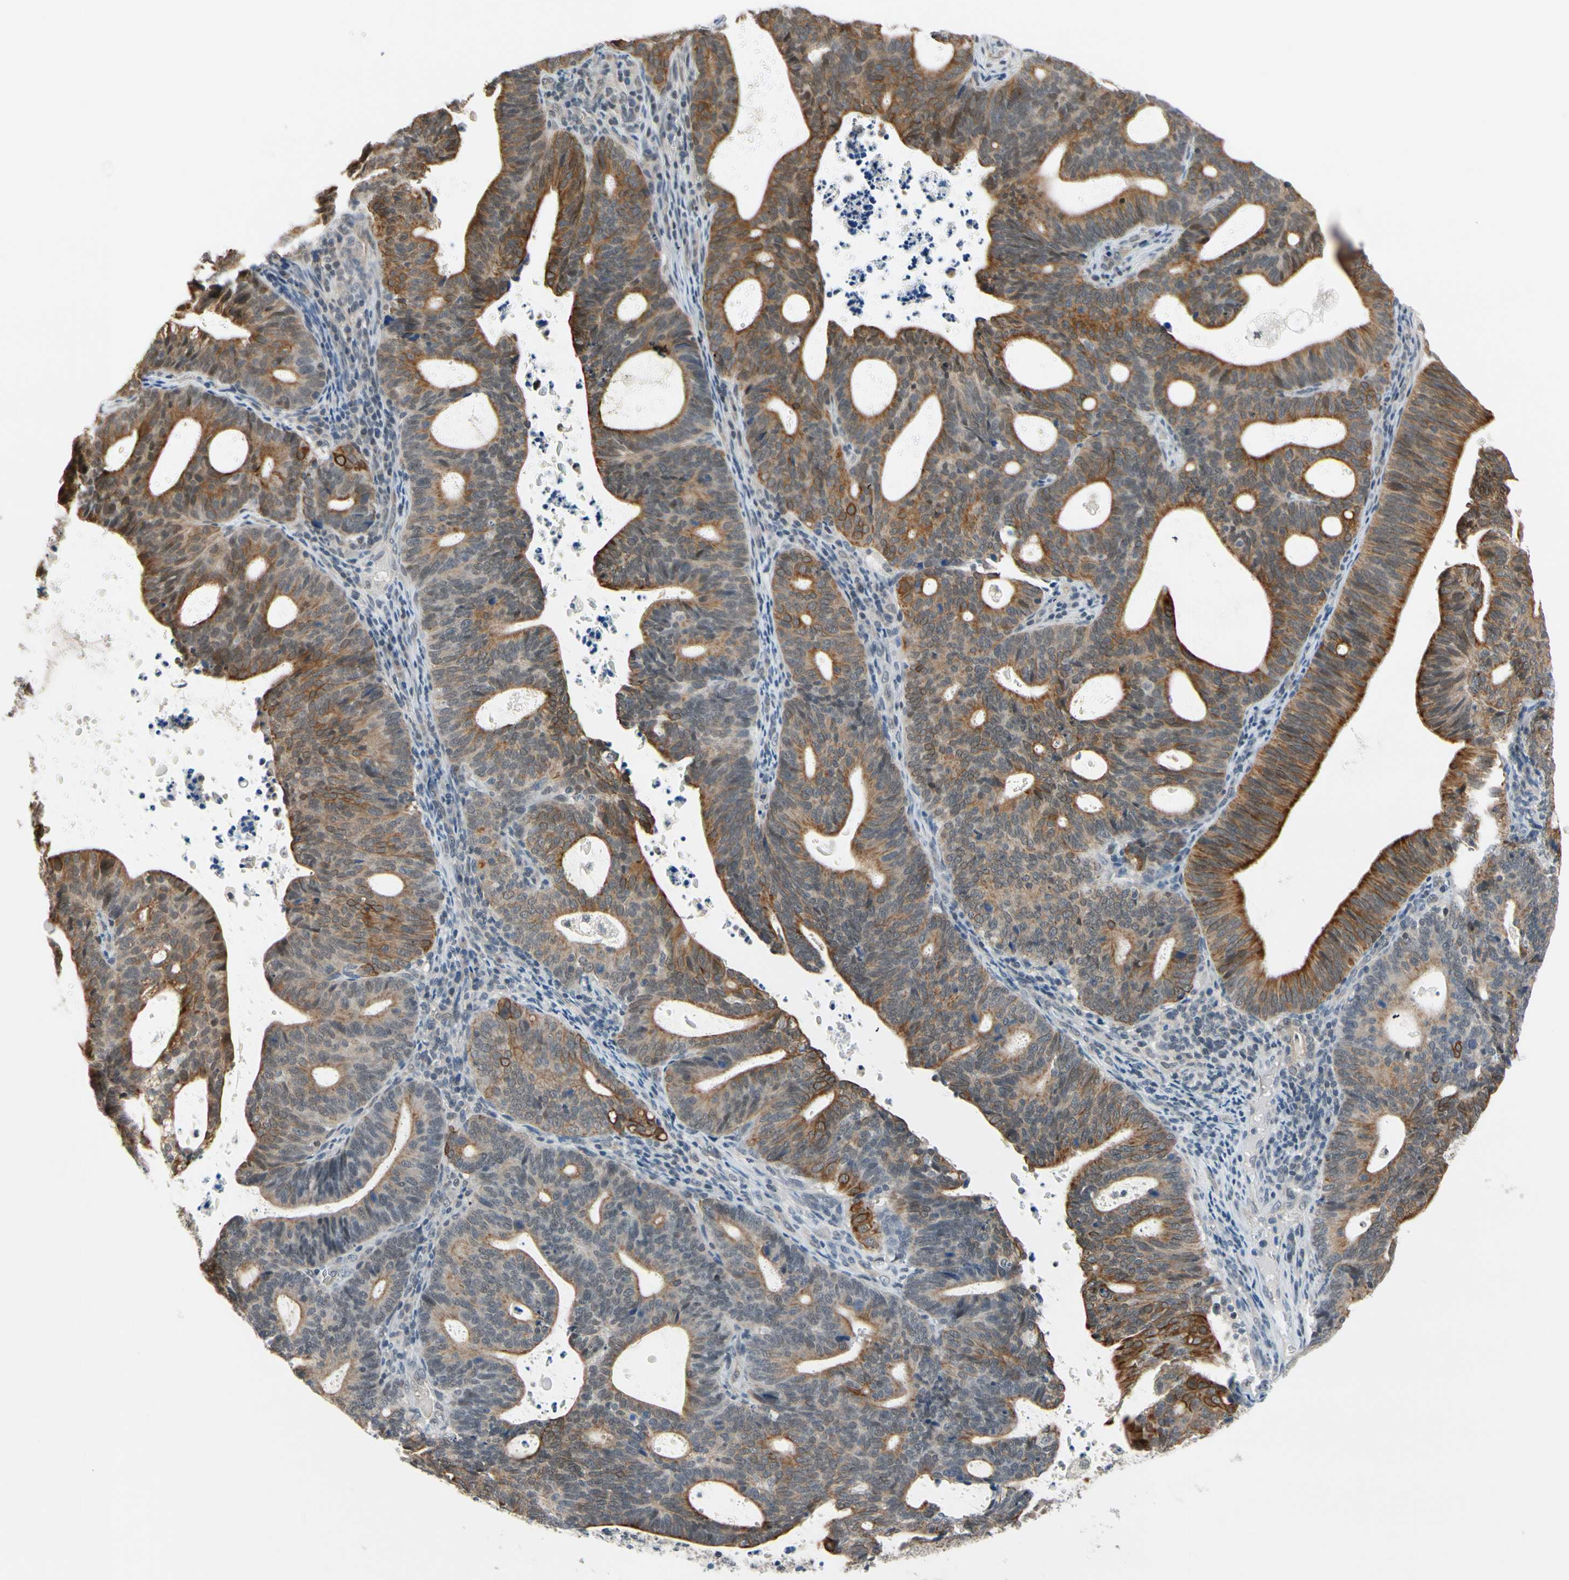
{"staining": {"intensity": "strong", "quantity": "25%-75%", "location": "cytoplasmic/membranous"}, "tissue": "endometrial cancer", "cell_type": "Tumor cells", "image_type": "cancer", "snomed": [{"axis": "morphology", "description": "Adenocarcinoma, NOS"}, {"axis": "topography", "description": "Uterus"}], "caption": "The photomicrograph demonstrates a brown stain indicating the presence of a protein in the cytoplasmic/membranous of tumor cells in endometrial cancer.", "gene": "TAF12", "patient": {"sex": "female", "age": 83}}